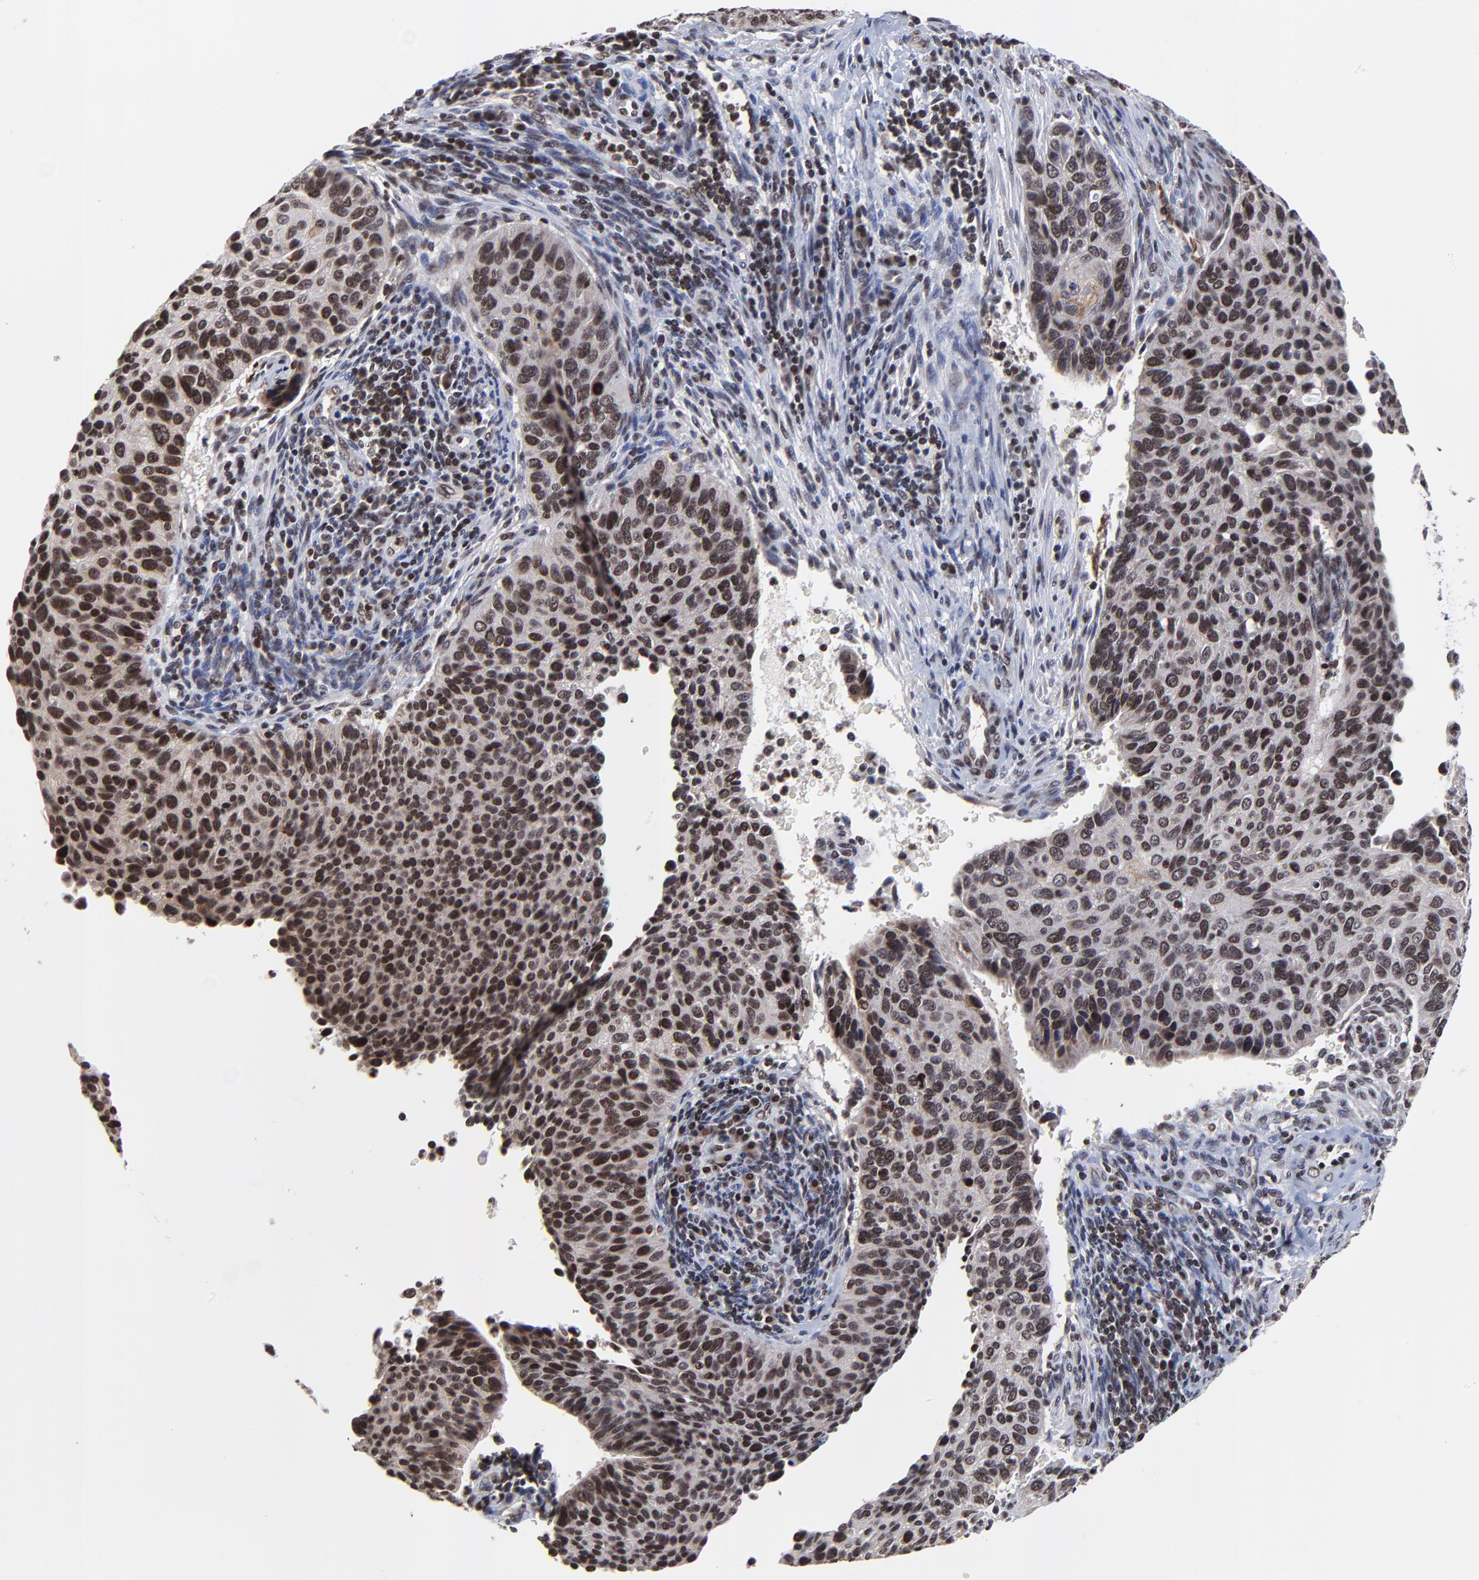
{"staining": {"intensity": "moderate", "quantity": ">75%", "location": "cytoplasmic/membranous,nuclear"}, "tissue": "cervical cancer", "cell_type": "Tumor cells", "image_type": "cancer", "snomed": [{"axis": "morphology", "description": "Adenocarcinoma, NOS"}, {"axis": "topography", "description": "Cervix"}], "caption": "Brown immunohistochemical staining in cervical cancer (adenocarcinoma) exhibits moderate cytoplasmic/membranous and nuclear expression in about >75% of tumor cells. (Stains: DAB (3,3'-diaminobenzidine) in brown, nuclei in blue, Microscopy: brightfield microscopy at high magnification).", "gene": "ZNF777", "patient": {"sex": "female", "age": 29}}